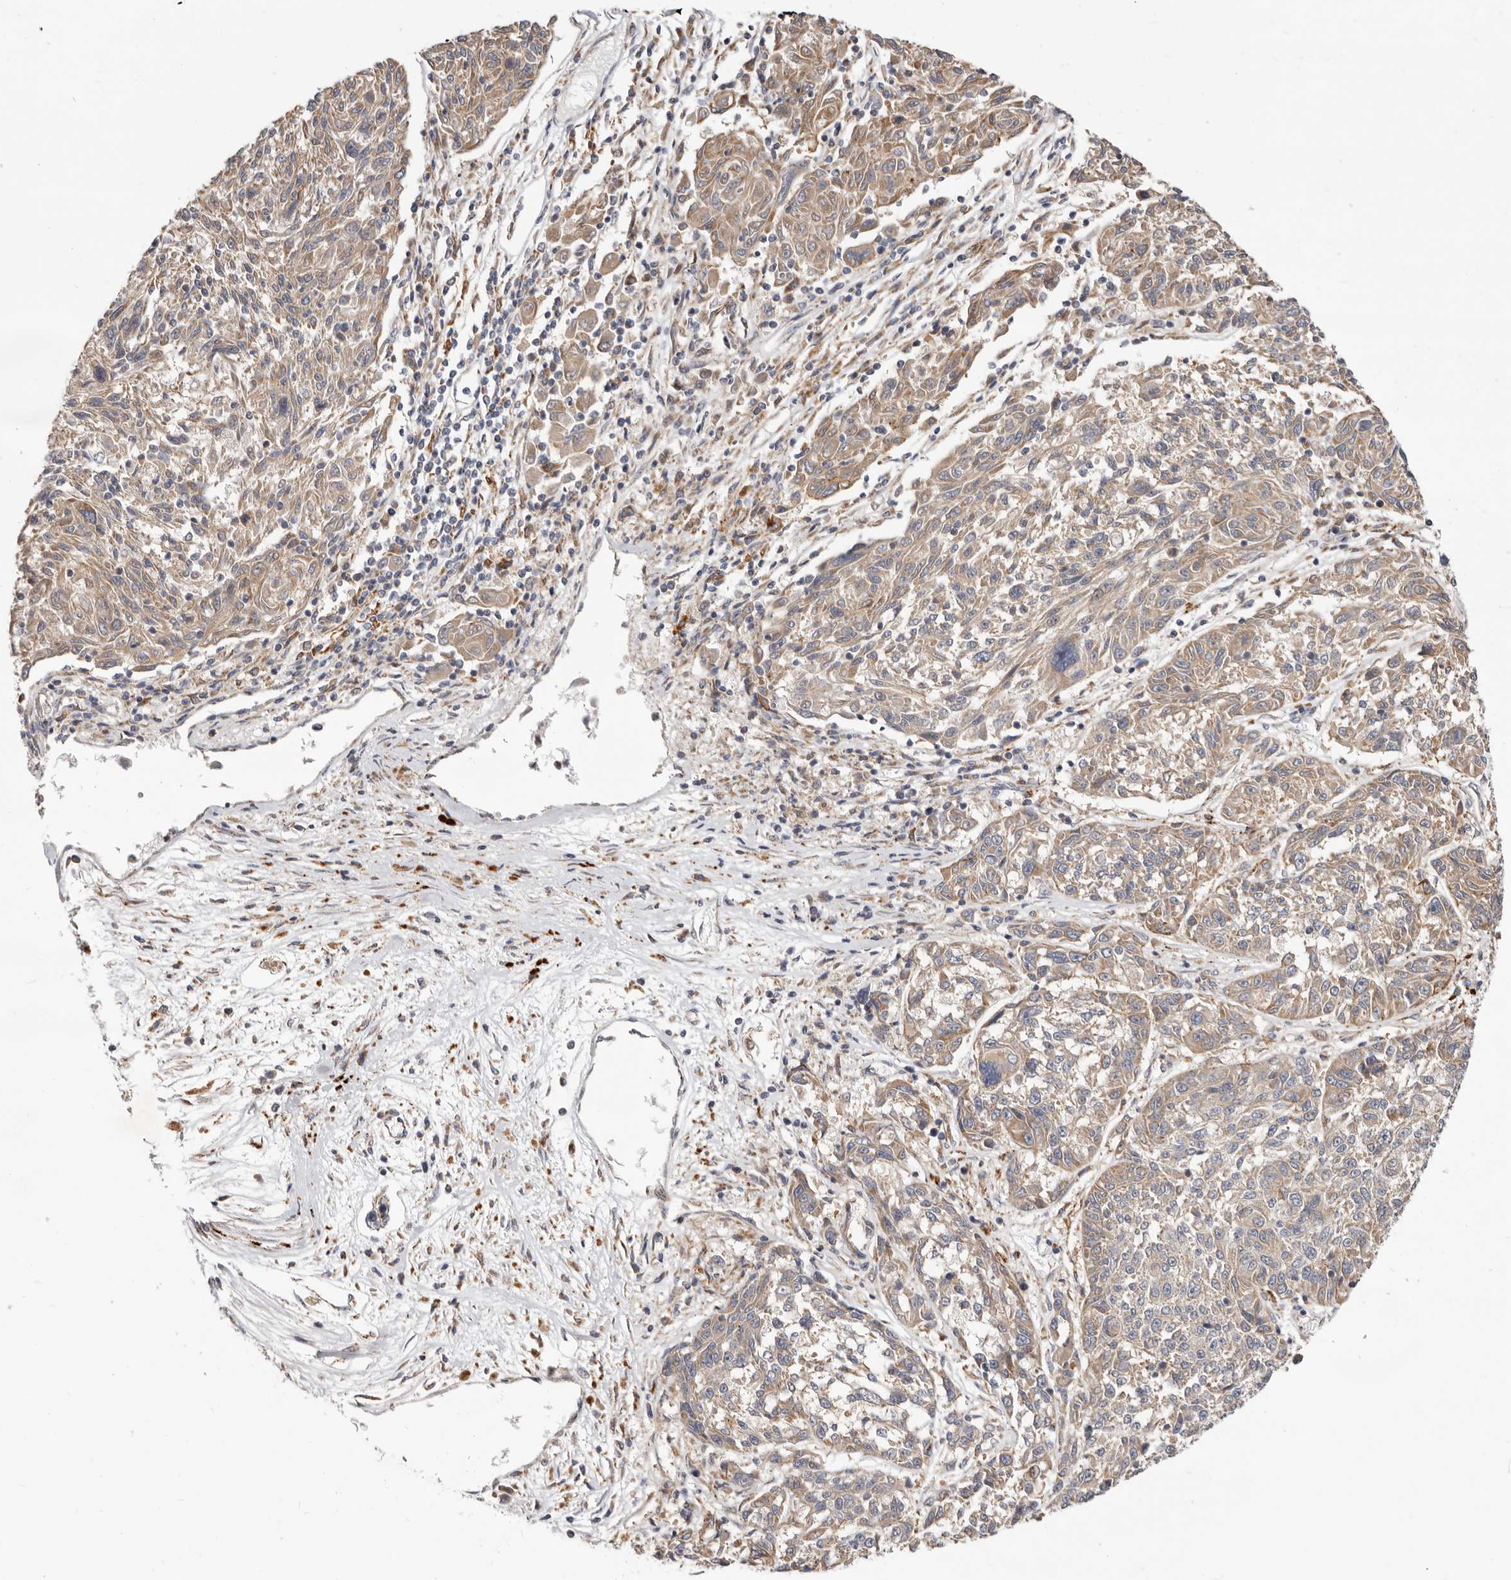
{"staining": {"intensity": "weak", "quantity": ">75%", "location": "cytoplasmic/membranous"}, "tissue": "melanoma", "cell_type": "Tumor cells", "image_type": "cancer", "snomed": [{"axis": "morphology", "description": "Malignant melanoma, NOS"}, {"axis": "topography", "description": "Skin"}], "caption": "Tumor cells show weak cytoplasmic/membranous positivity in about >75% of cells in melanoma.", "gene": "TOR3A", "patient": {"sex": "male", "age": 53}}